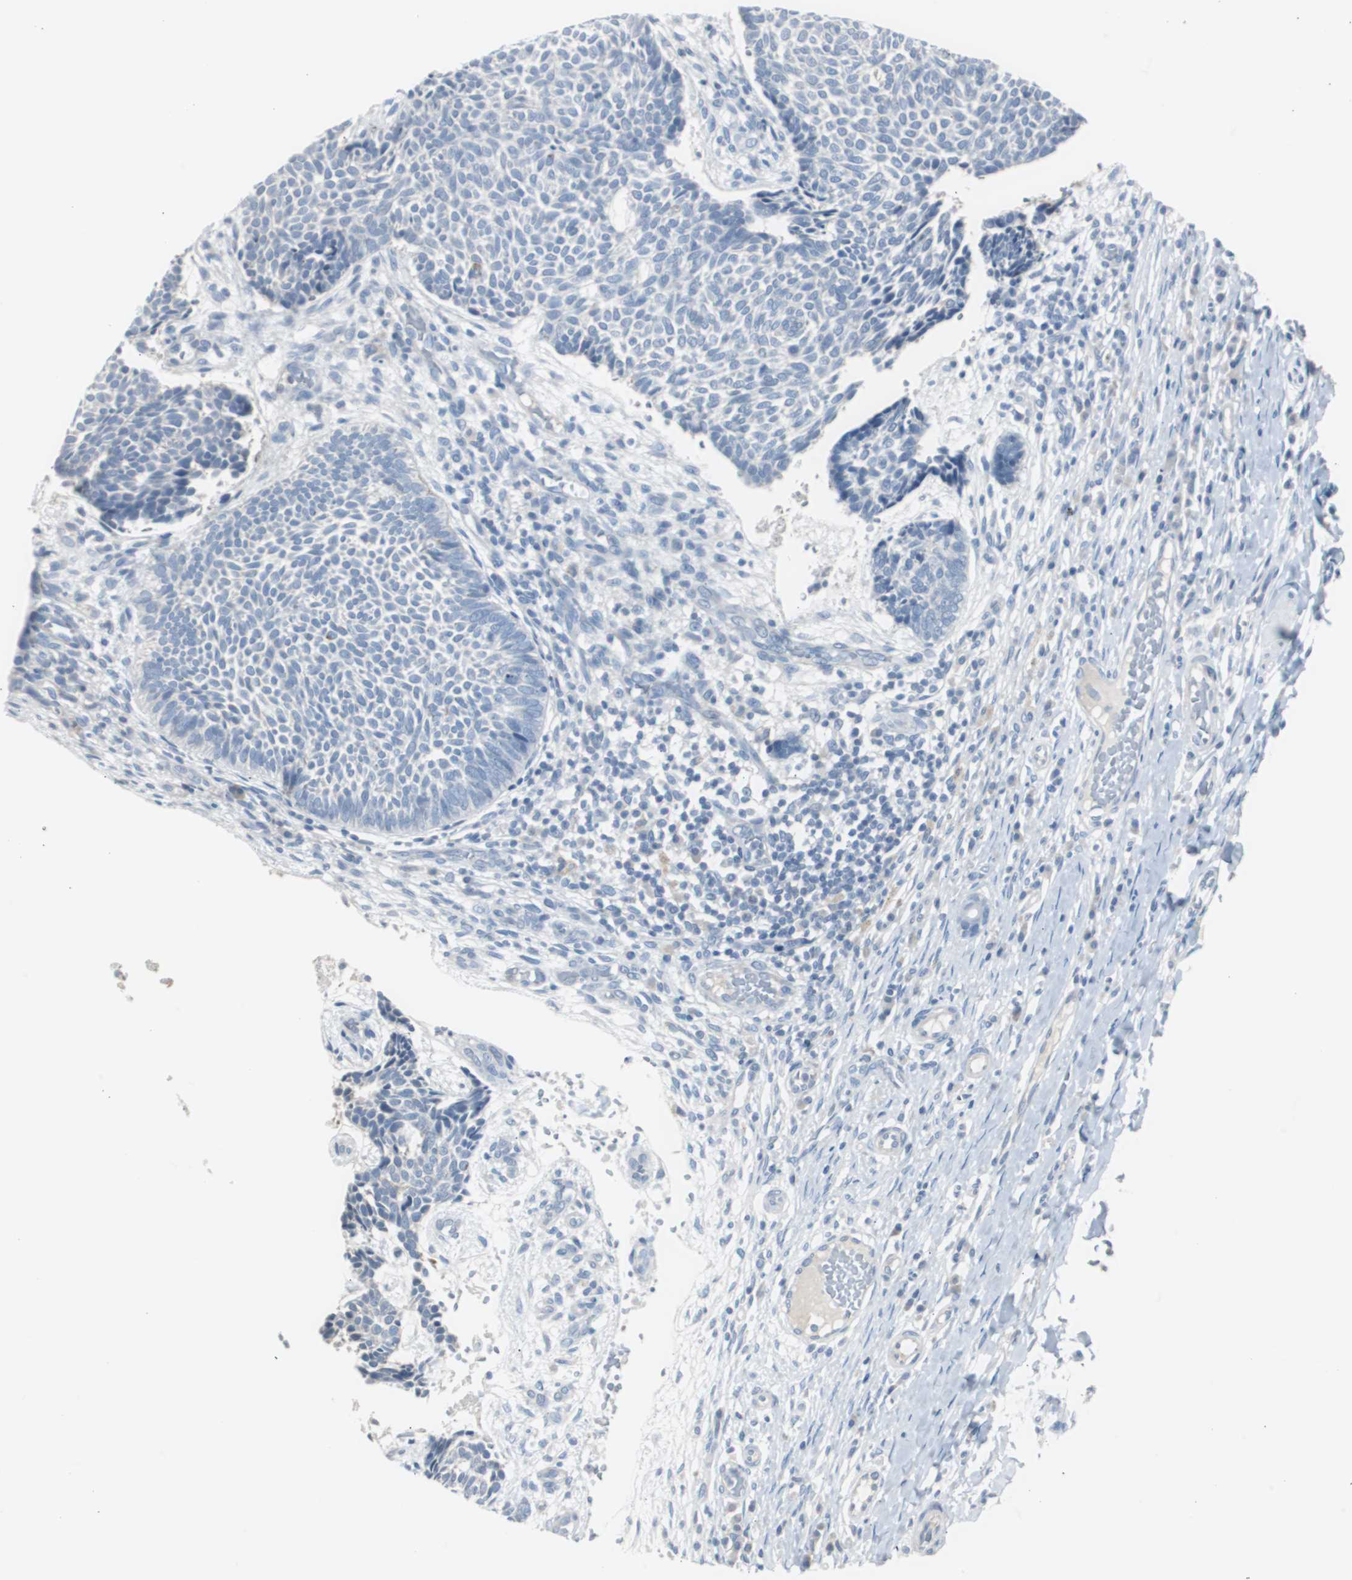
{"staining": {"intensity": "negative", "quantity": "none", "location": "none"}, "tissue": "skin cancer", "cell_type": "Tumor cells", "image_type": "cancer", "snomed": [{"axis": "morphology", "description": "Normal tissue, NOS"}, {"axis": "morphology", "description": "Basal cell carcinoma"}, {"axis": "topography", "description": "Skin"}], "caption": "Human skin basal cell carcinoma stained for a protein using immunohistochemistry (IHC) displays no positivity in tumor cells.", "gene": "S100A7", "patient": {"sex": "male", "age": 87}}